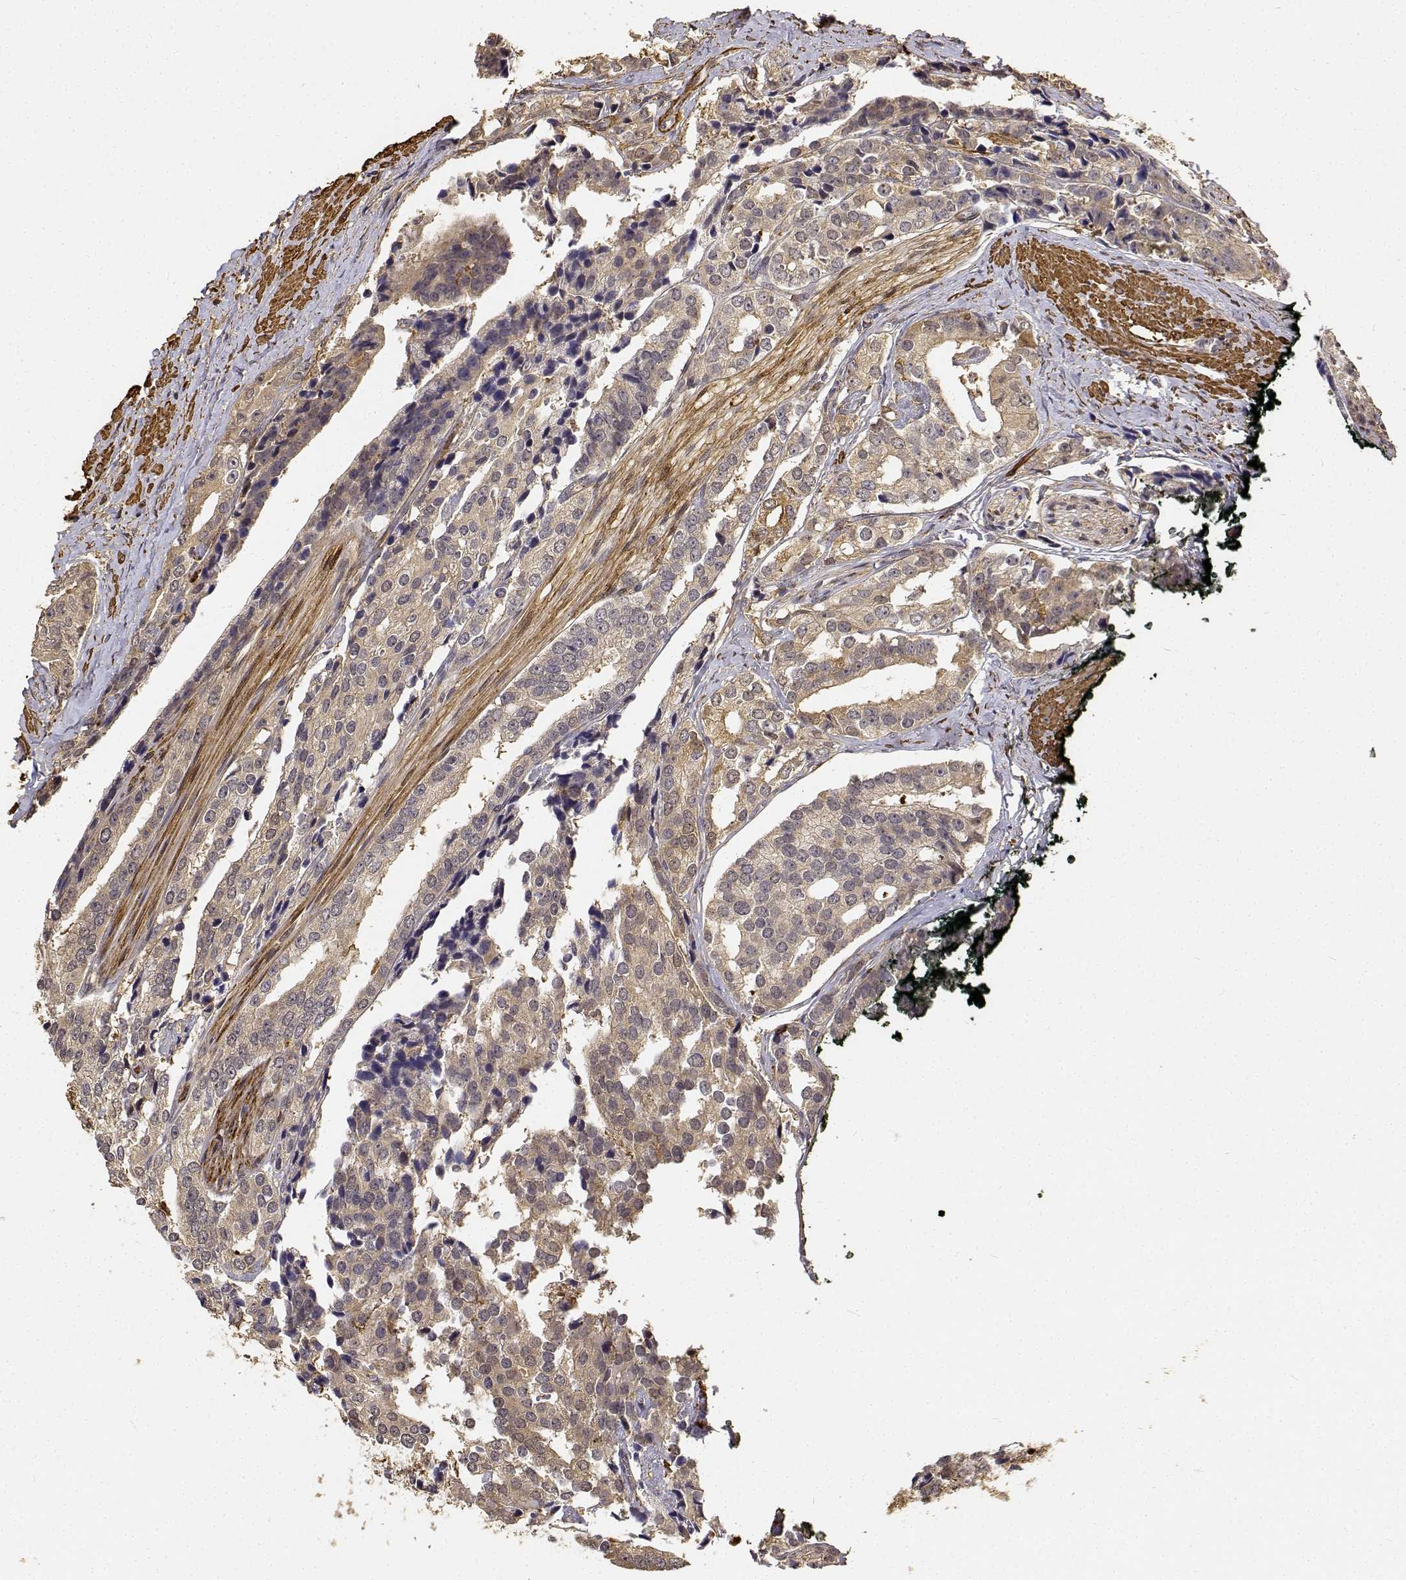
{"staining": {"intensity": "moderate", "quantity": "25%-75%", "location": "cytoplasmic/membranous,nuclear"}, "tissue": "prostate cancer", "cell_type": "Tumor cells", "image_type": "cancer", "snomed": [{"axis": "morphology", "description": "Adenocarcinoma, High grade"}, {"axis": "topography", "description": "Prostate"}], "caption": "This is an image of immunohistochemistry (IHC) staining of prostate cancer (adenocarcinoma (high-grade)), which shows moderate staining in the cytoplasmic/membranous and nuclear of tumor cells.", "gene": "PCID2", "patient": {"sex": "male", "age": 71}}